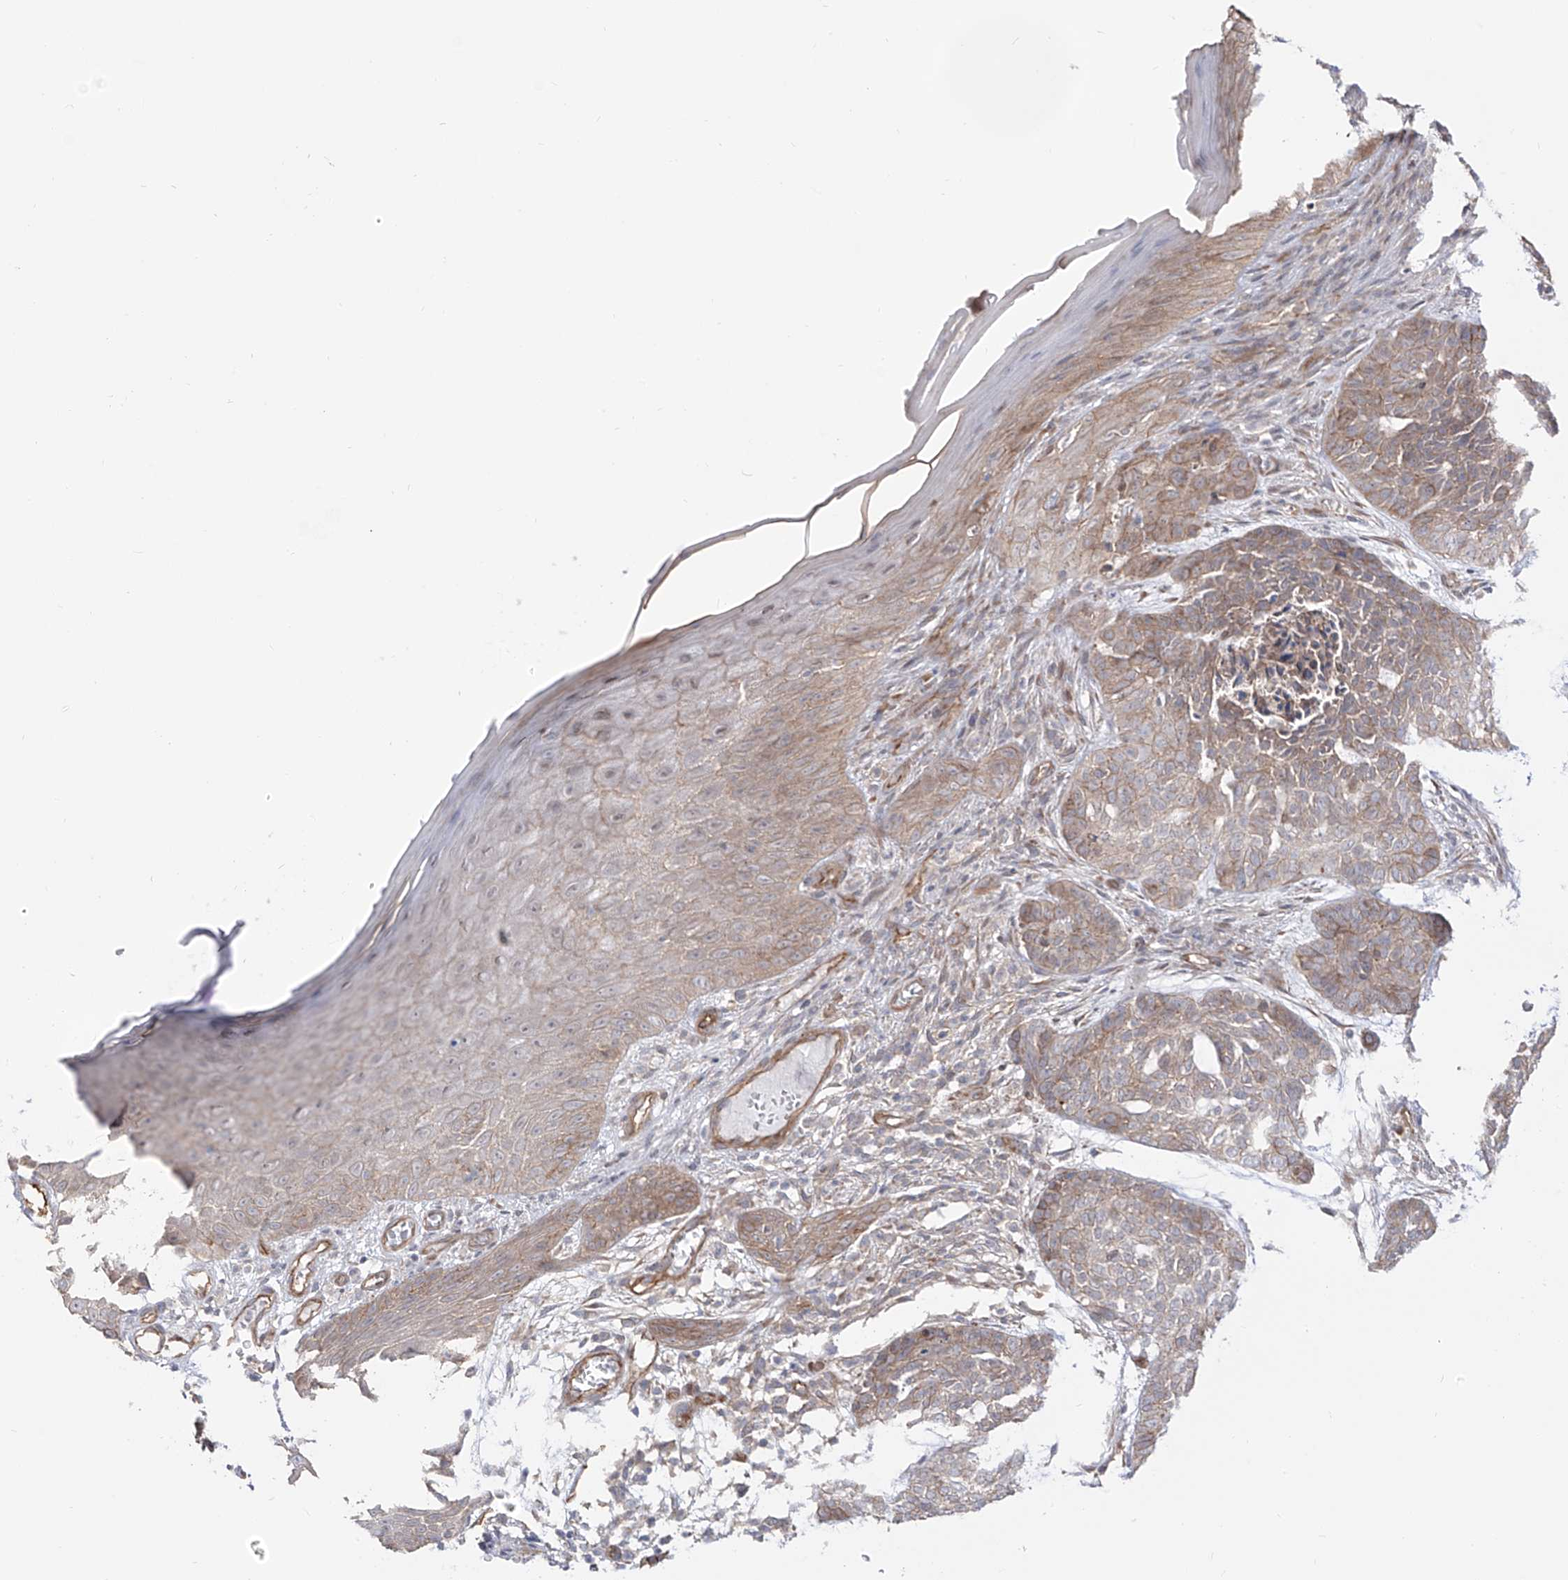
{"staining": {"intensity": "moderate", "quantity": "25%-75%", "location": "cytoplasmic/membranous"}, "tissue": "skin cancer", "cell_type": "Tumor cells", "image_type": "cancer", "snomed": [{"axis": "morphology", "description": "Basal cell carcinoma"}, {"axis": "topography", "description": "Skin"}], "caption": "A medium amount of moderate cytoplasmic/membranous staining is appreciated in approximately 25%-75% of tumor cells in skin cancer (basal cell carcinoma) tissue.", "gene": "ZNF180", "patient": {"sex": "female", "age": 64}}